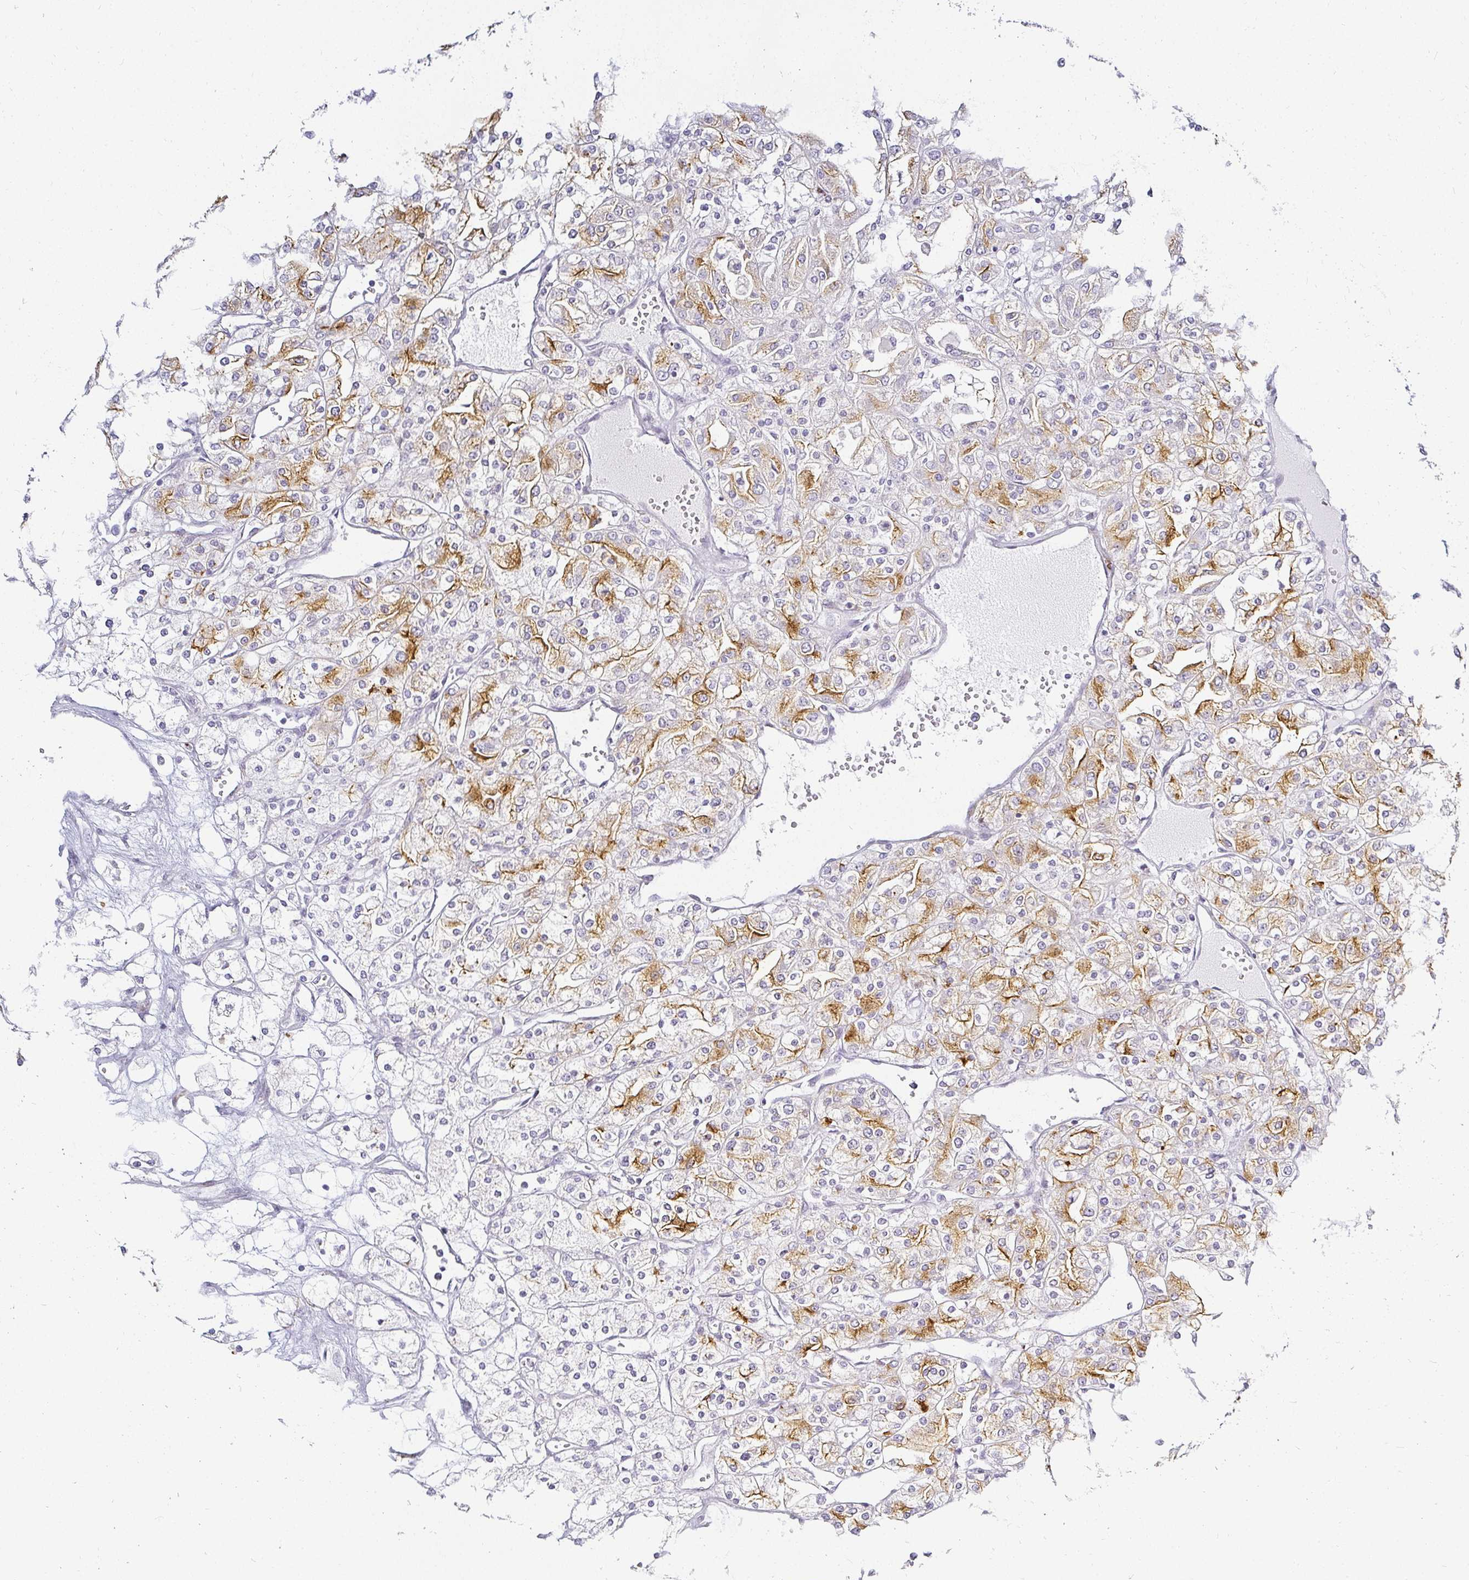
{"staining": {"intensity": "moderate", "quantity": "25%-75%", "location": "cytoplasmic/membranous"}, "tissue": "renal cancer", "cell_type": "Tumor cells", "image_type": "cancer", "snomed": [{"axis": "morphology", "description": "Adenocarcinoma, NOS"}, {"axis": "topography", "description": "Kidney"}], "caption": "A high-resolution histopathology image shows IHC staining of adenocarcinoma (renal), which demonstrates moderate cytoplasmic/membranous expression in approximately 25%-75% of tumor cells. (DAB IHC, brown staining for protein, blue staining for nuclei).", "gene": "ACAN", "patient": {"sex": "male", "age": 80}}